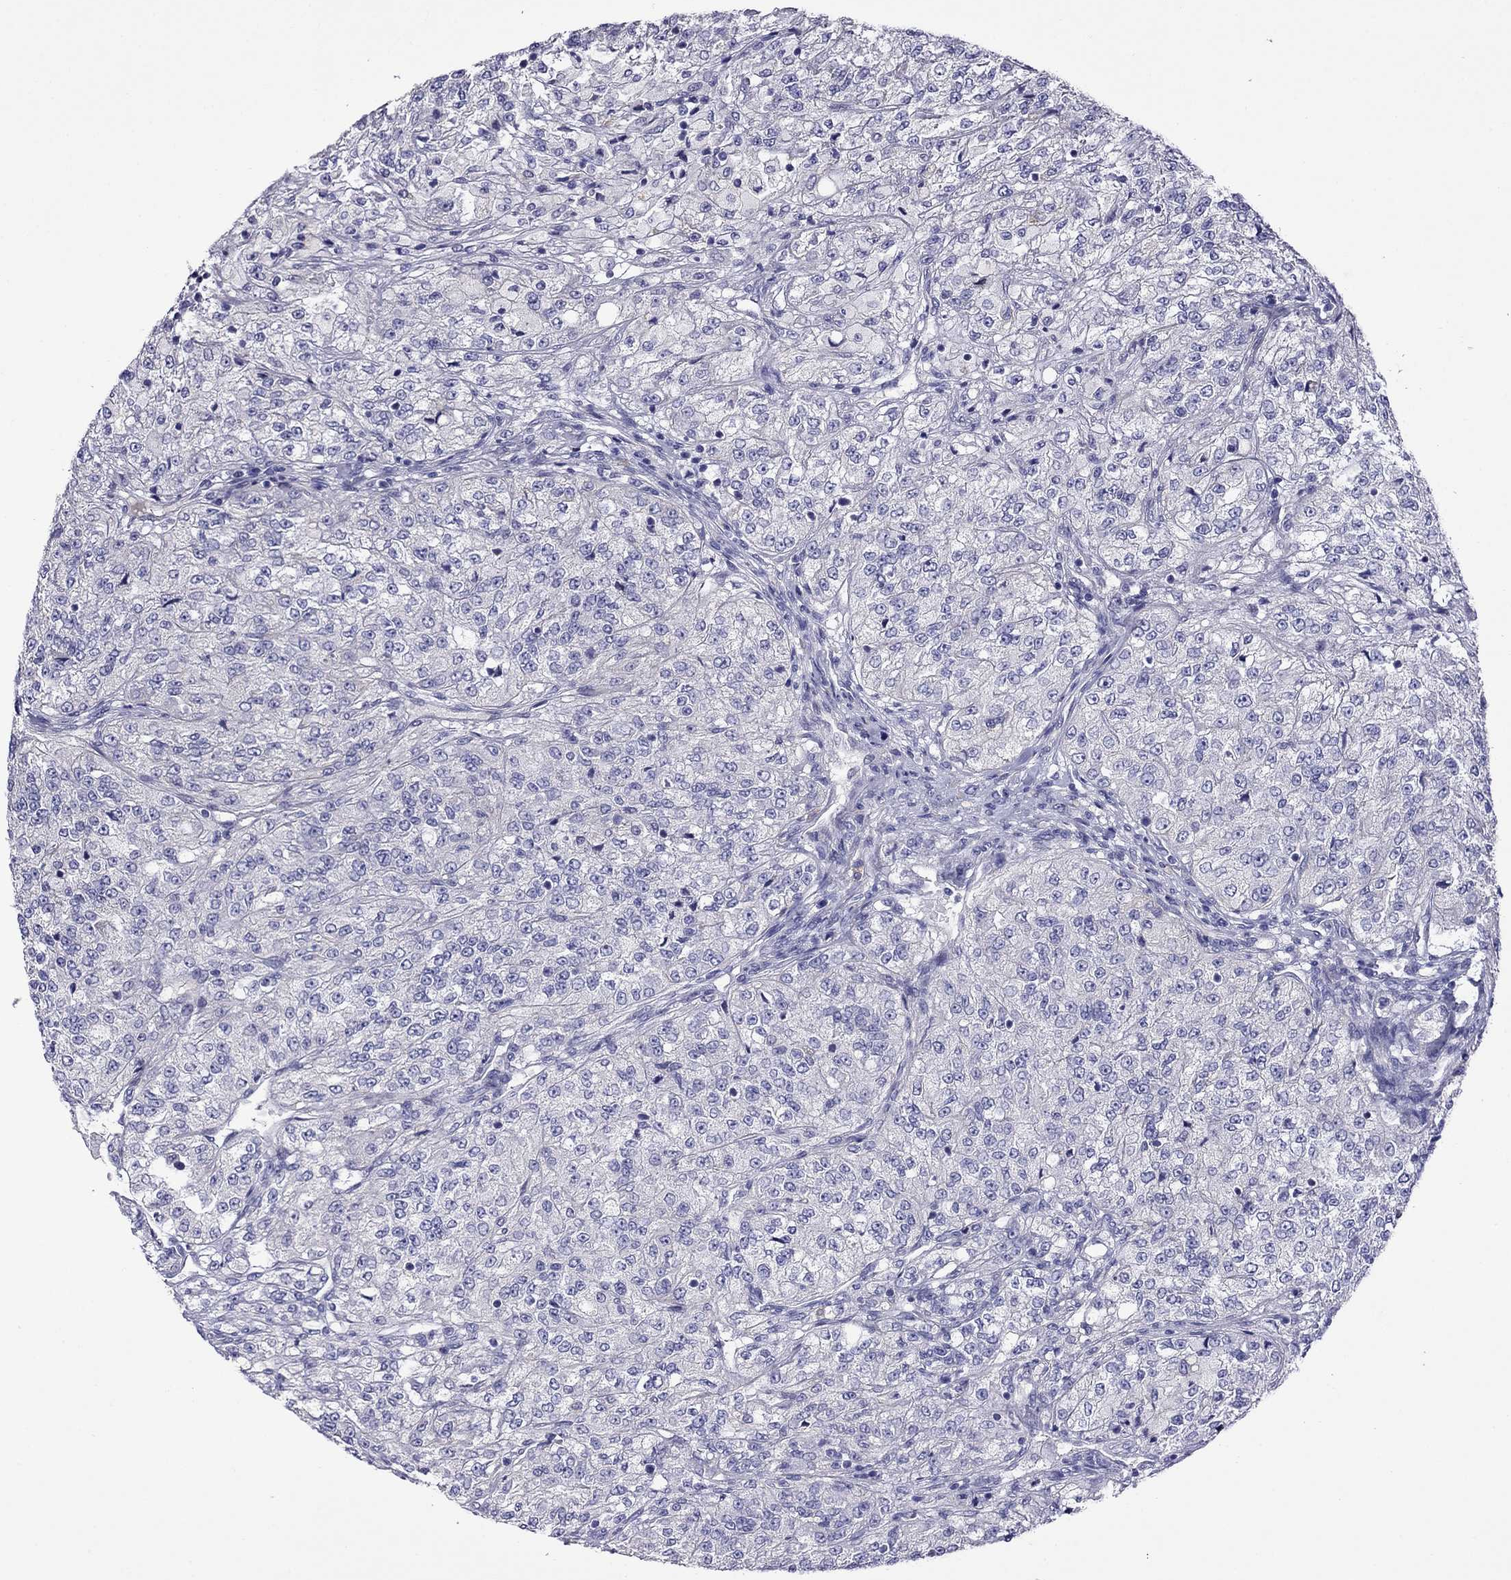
{"staining": {"intensity": "negative", "quantity": "none", "location": "none"}, "tissue": "renal cancer", "cell_type": "Tumor cells", "image_type": "cancer", "snomed": [{"axis": "morphology", "description": "Adenocarcinoma, NOS"}, {"axis": "topography", "description": "Kidney"}], "caption": "Immunohistochemical staining of human renal cancer (adenocarcinoma) reveals no significant expression in tumor cells.", "gene": "STAR", "patient": {"sex": "female", "age": 63}}